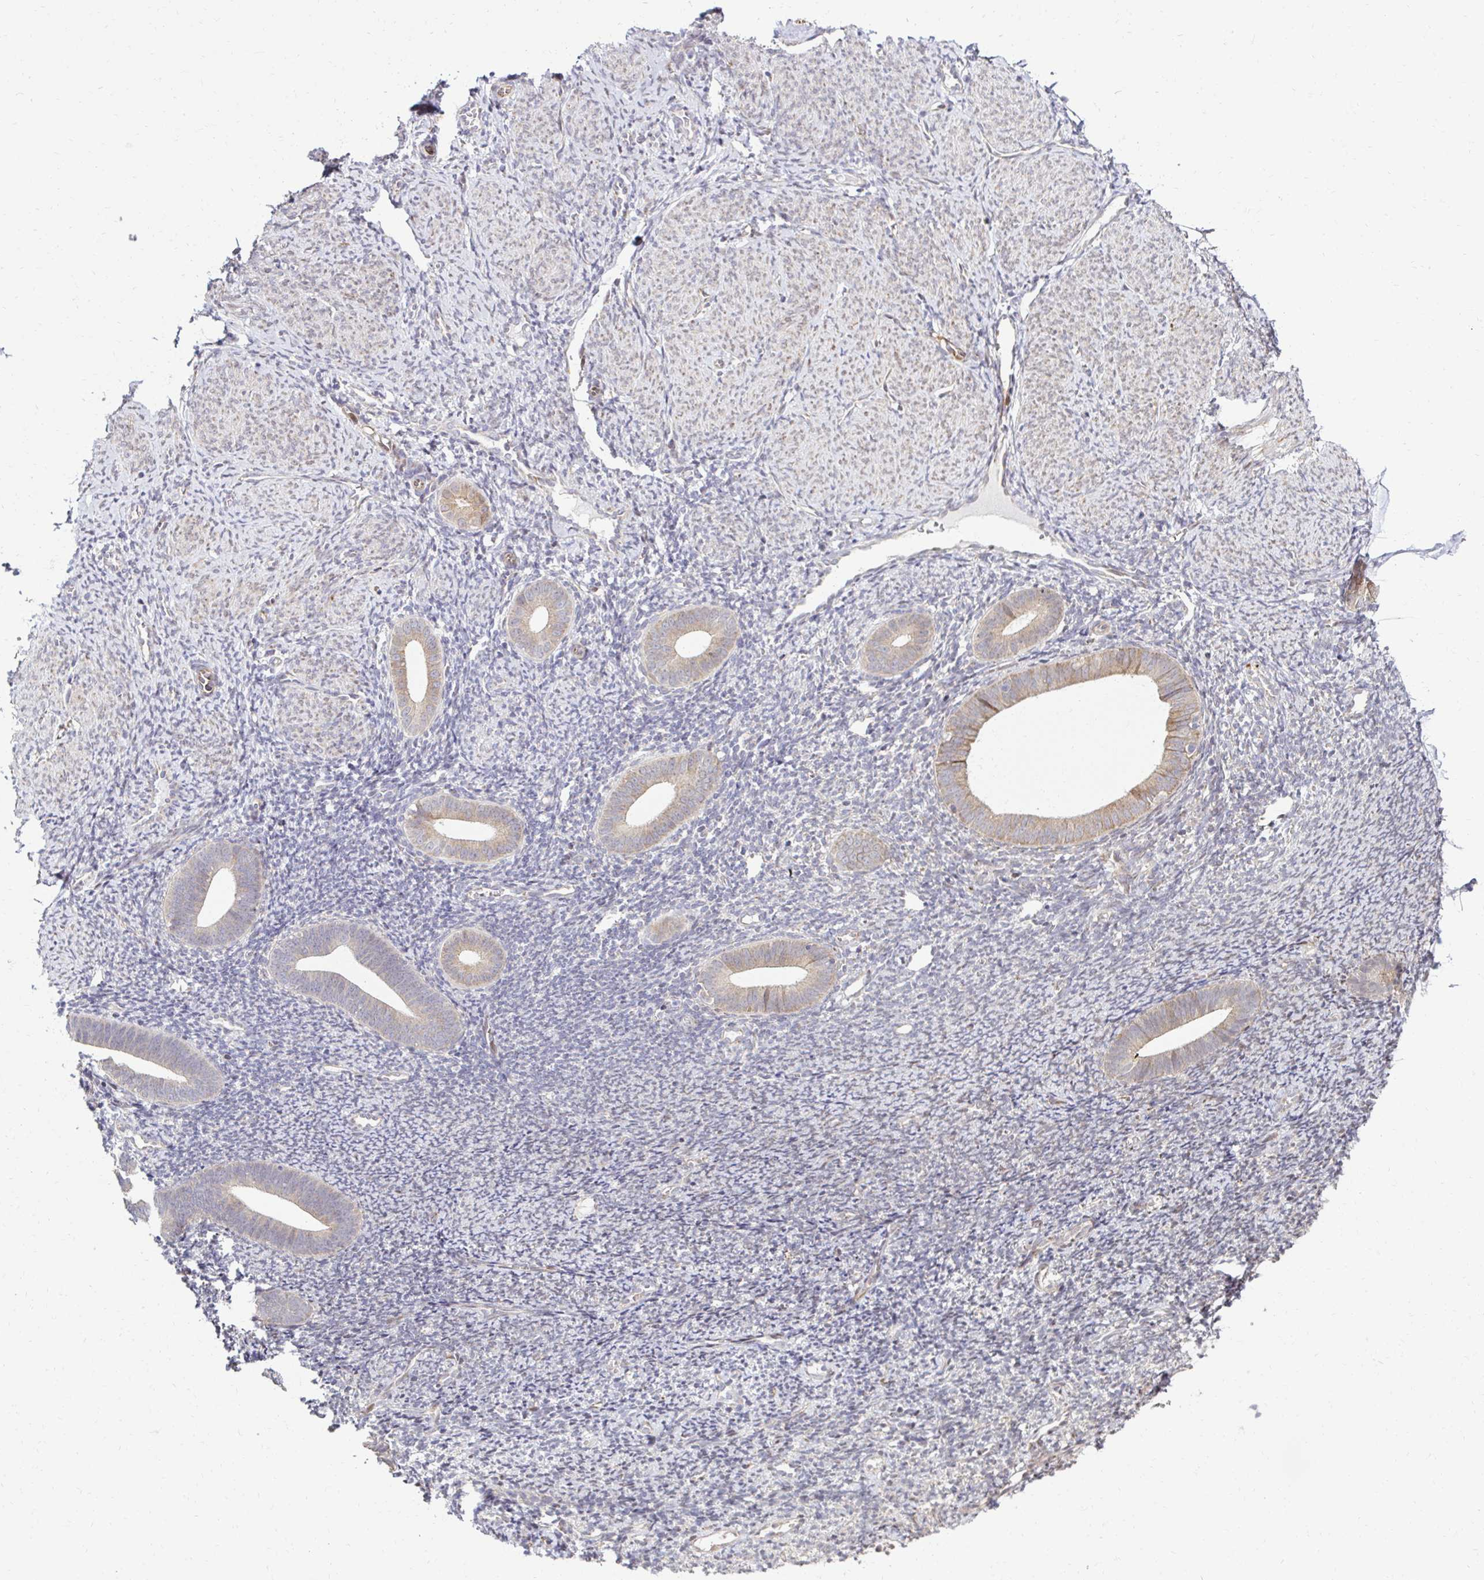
{"staining": {"intensity": "moderate", "quantity": "25%-75%", "location": "cytoplasmic/membranous"}, "tissue": "endometrium", "cell_type": "Cells in endometrial stroma", "image_type": "normal", "snomed": [{"axis": "morphology", "description": "Normal tissue, NOS"}, {"axis": "topography", "description": "Endometrium"}], "caption": "Immunohistochemical staining of unremarkable endometrium displays moderate cytoplasmic/membranous protein positivity in approximately 25%-75% of cells in endometrial stroma.", "gene": "HPS1", "patient": {"sex": "female", "age": 39}}